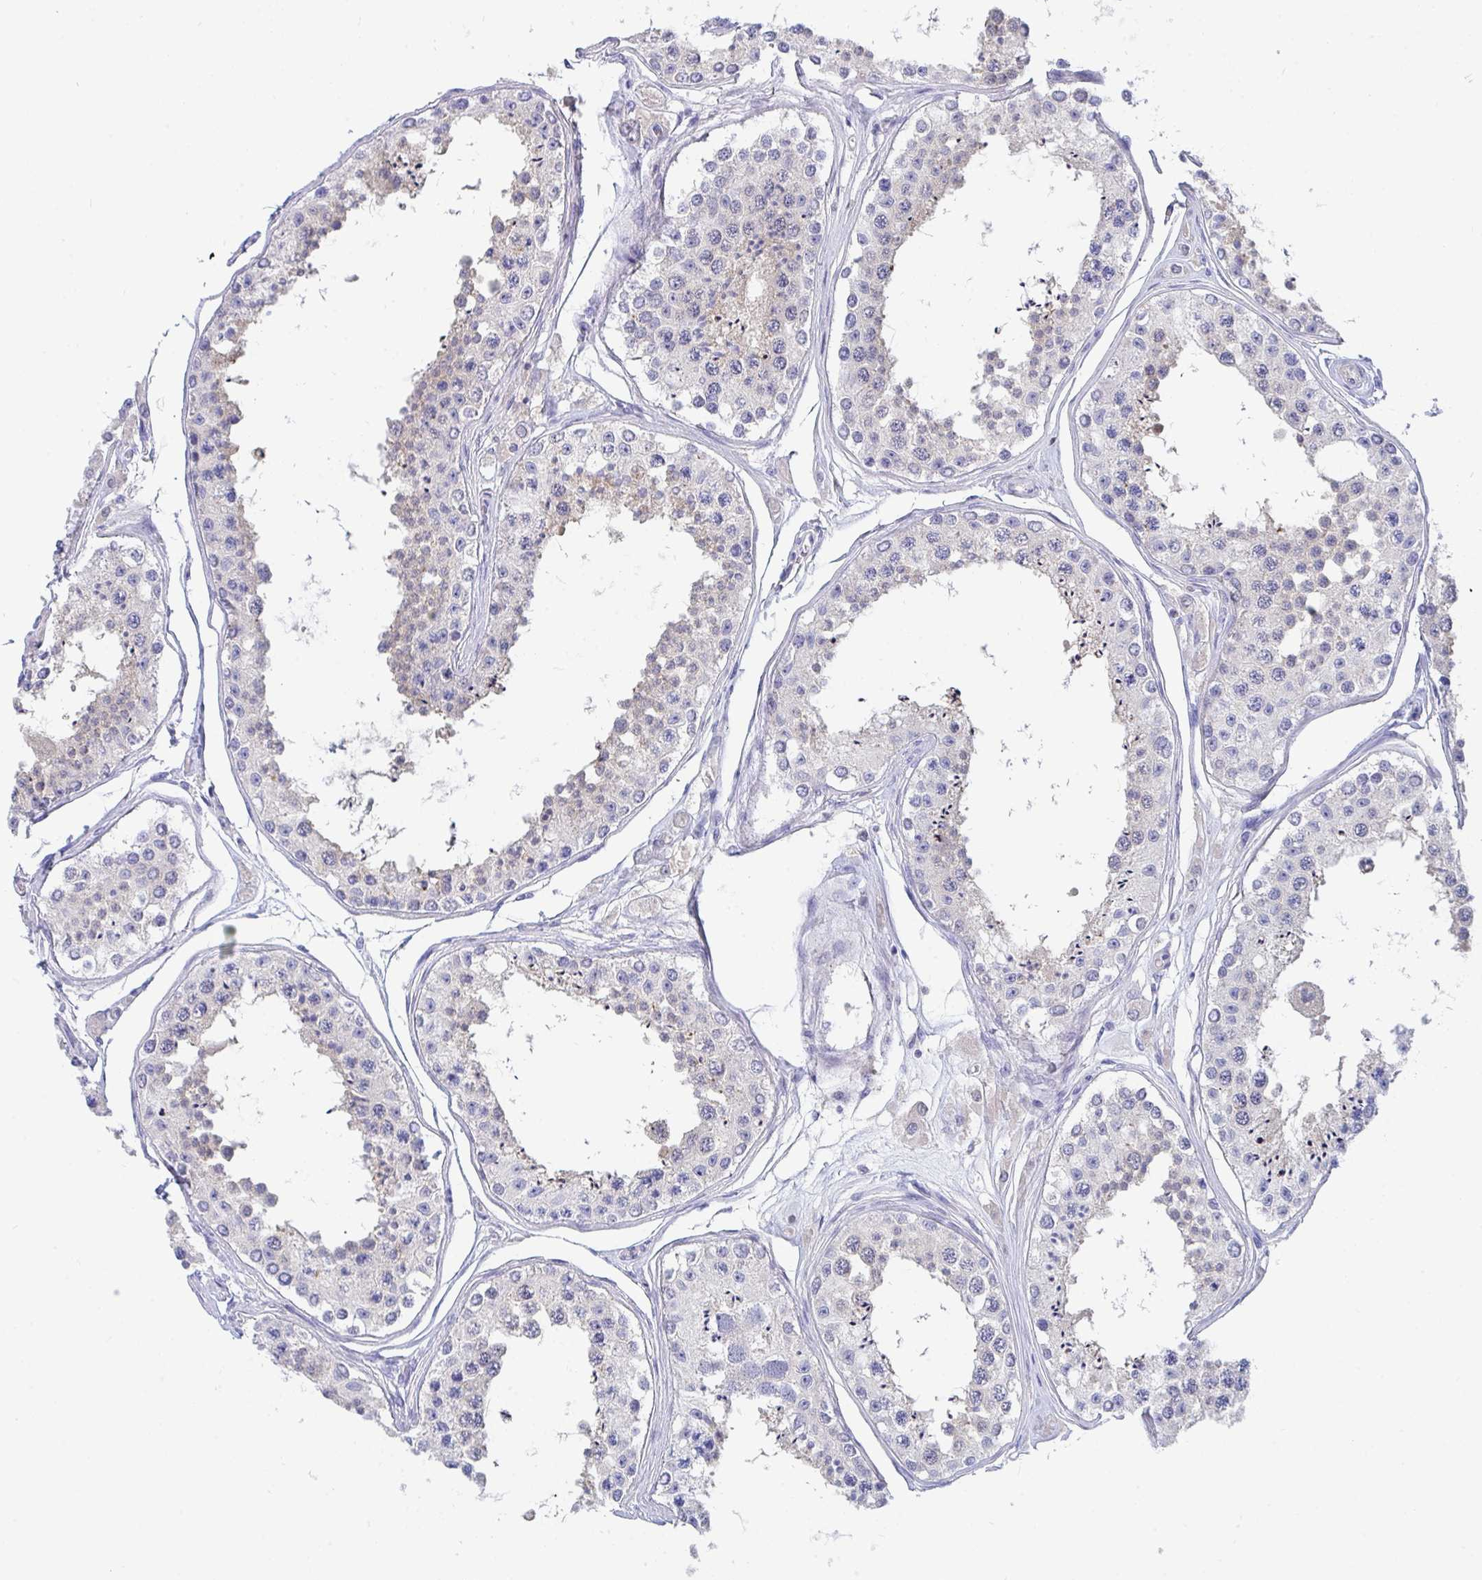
{"staining": {"intensity": "moderate", "quantity": "<25%", "location": "cytoplasmic/membranous,nuclear"}, "tissue": "testis", "cell_type": "Cells in seminiferous ducts", "image_type": "normal", "snomed": [{"axis": "morphology", "description": "Normal tissue, NOS"}, {"axis": "topography", "description": "Testis"}], "caption": "Protein expression analysis of normal human testis reveals moderate cytoplasmic/membranous,nuclear positivity in approximately <25% of cells in seminiferous ducts. (Brightfield microscopy of DAB IHC at high magnification).", "gene": "P2RX3", "patient": {"sex": "male", "age": 25}}